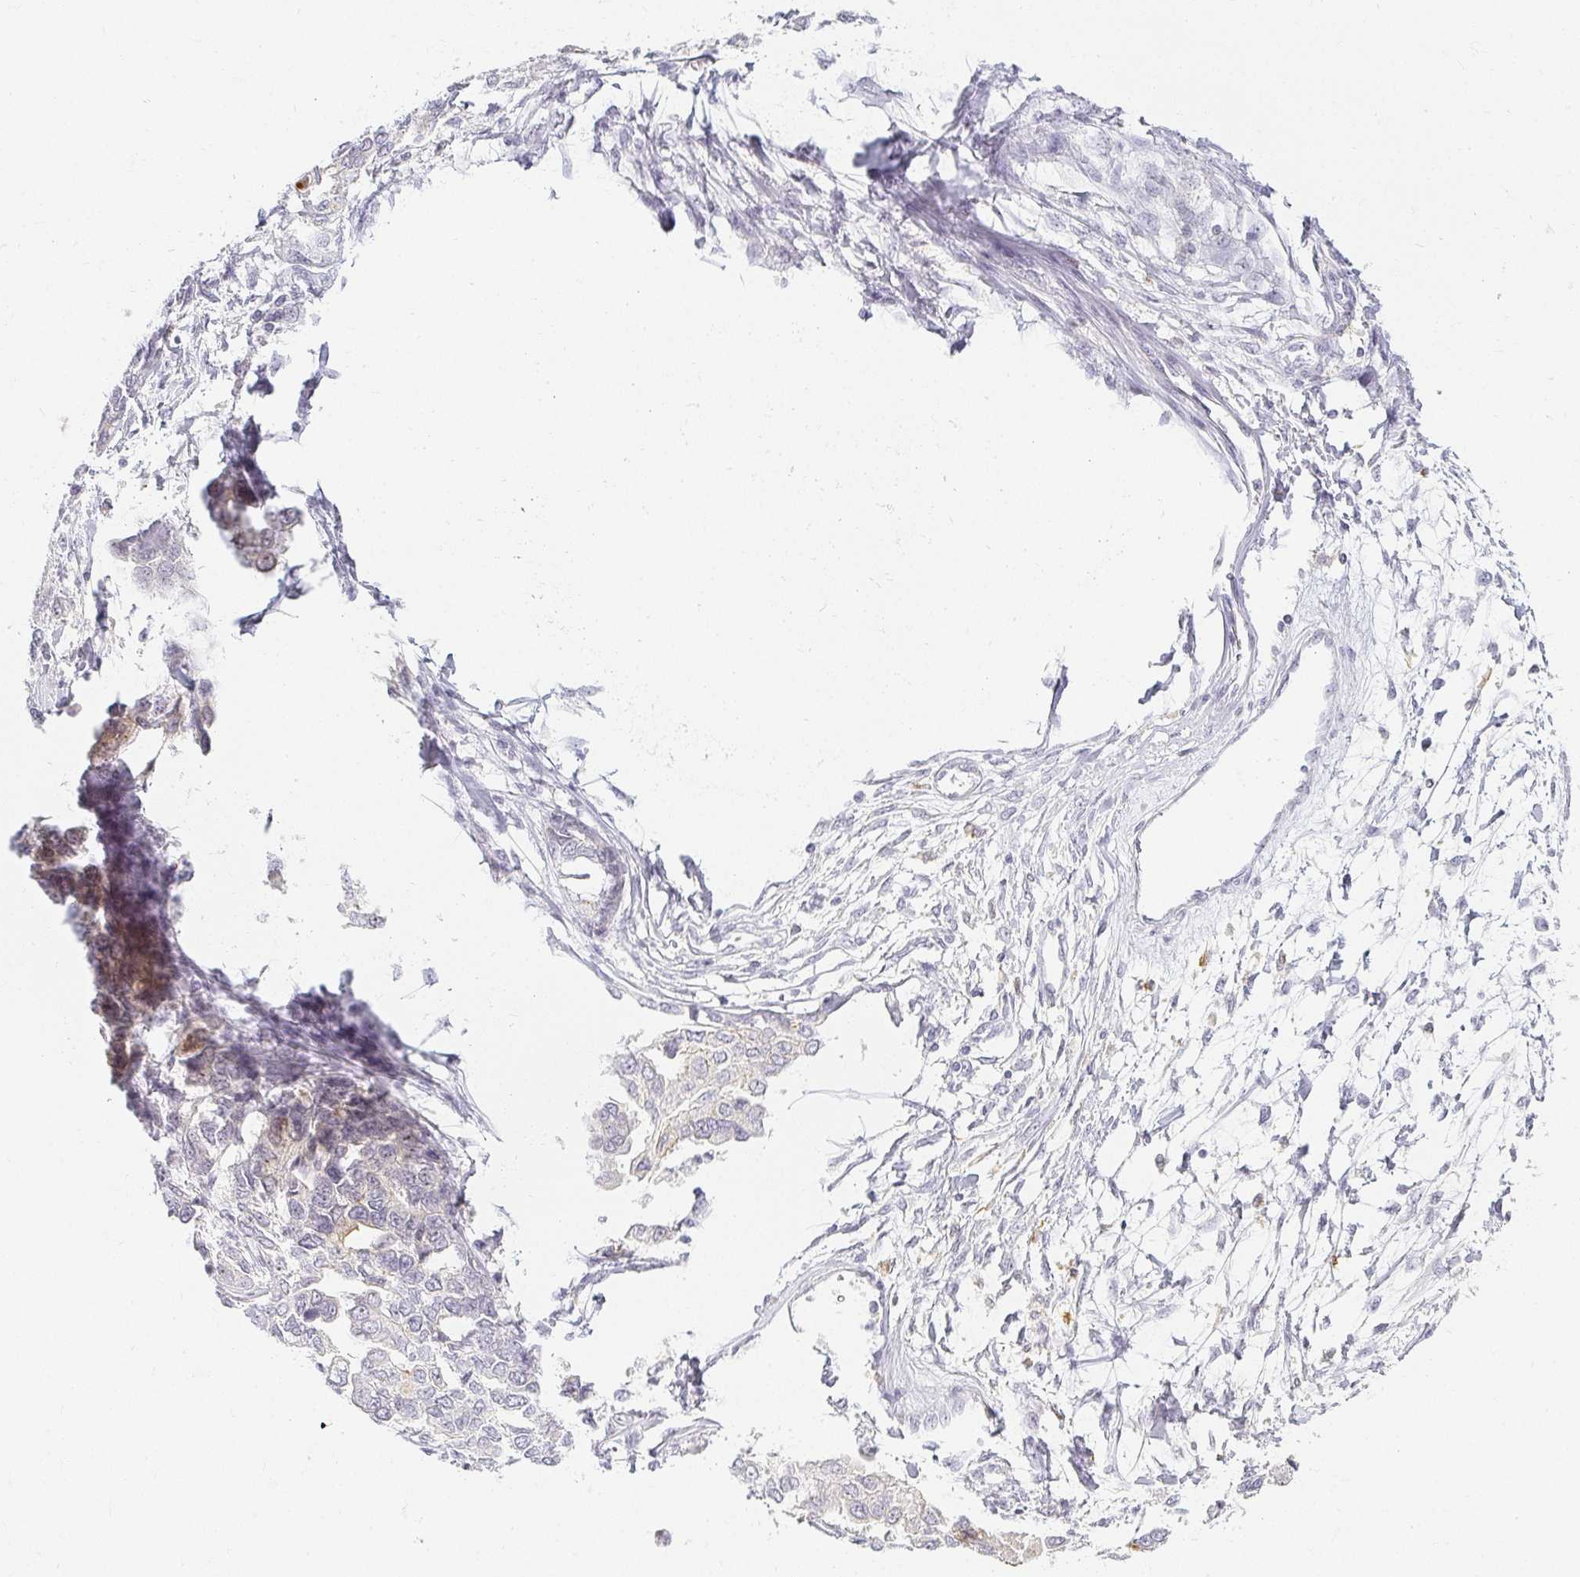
{"staining": {"intensity": "negative", "quantity": "none", "location": "none"}, "tissue": "ovarian cancer", "cell_type": "Tumor cells", "image_type": "cancer", "snomed": [{"axis": "morphology", "description": "Cystadenocarcinoma, serous, NOS"}, {"axis": "topography", "description": "Ovary"}], "caption": "Immunohistochemistry (IHC) micrograph of human ovarian cancer (serous cystadenocarcinoma) stained for a protein (brown), which reveals no staining in tumor cells.", "gene": "ACAN", "patient": {"sex": "female", "age": 53}}